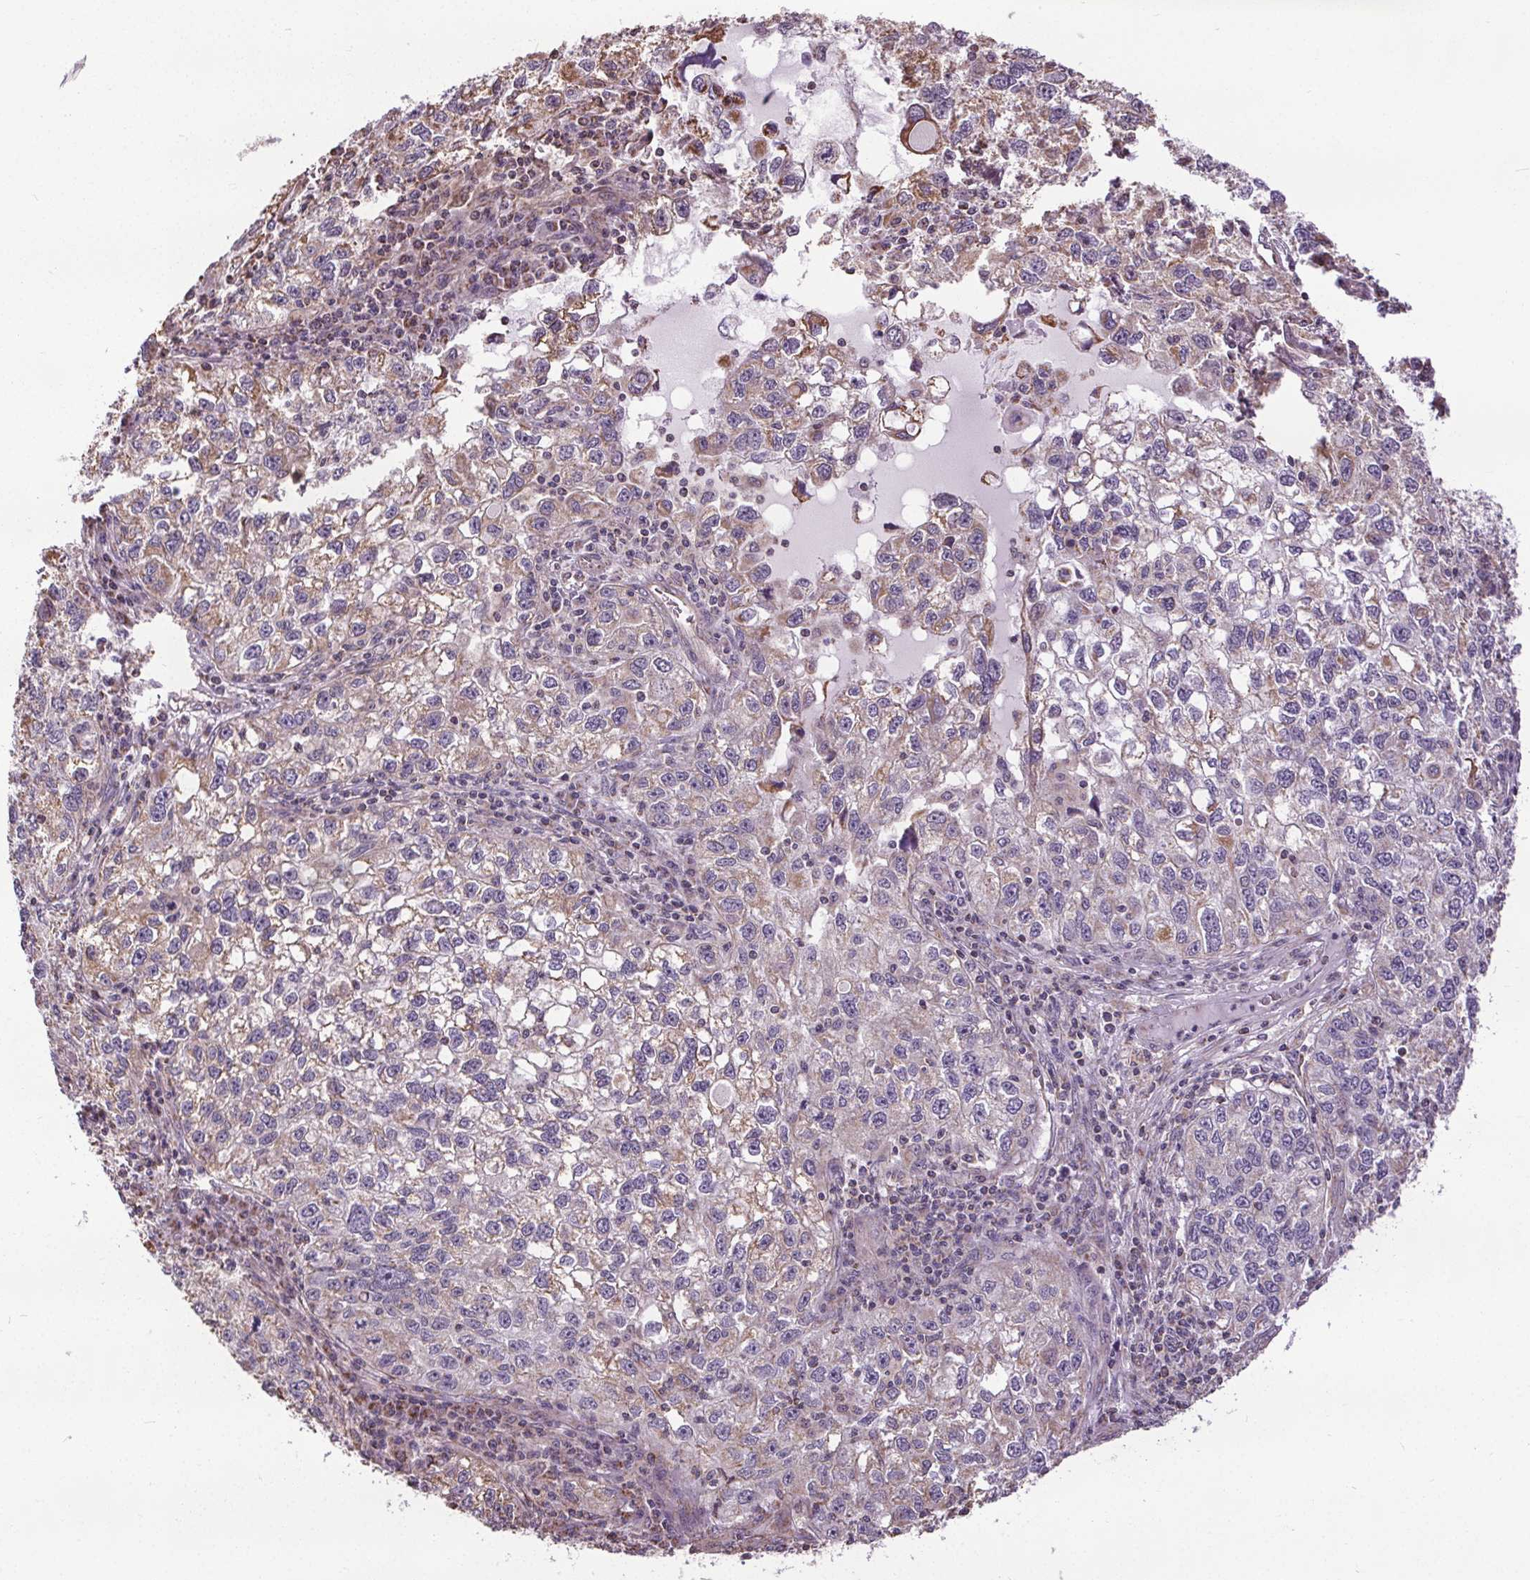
{"staining": {"intensity": "weak", "quantity": "25%-75%", "location": "cytoplasmic/membranous"}, "tissue": "cervical cancer", "cell_type": "Tumor cells", "image_type": "cancer", "snomed": [{"axis": "morphology", "description": "Squamous cell carcinoma, NOS"}, {"axis": "topography", "description": "Cervix"}], "caption": "Immunohistochemical staining of human cervical squamous cell carcinoma demonstrates low levels of weak cytoplasmic/membranous protein expression in about 25%-75% of tumor cells. The protein of interest is stained brown, and the nuclei are stained in blue (DAB IHC with brightfield microscopy, high magnification).", "gene": "ZNF548", "patient": {"sex": "female", "age": 55}}